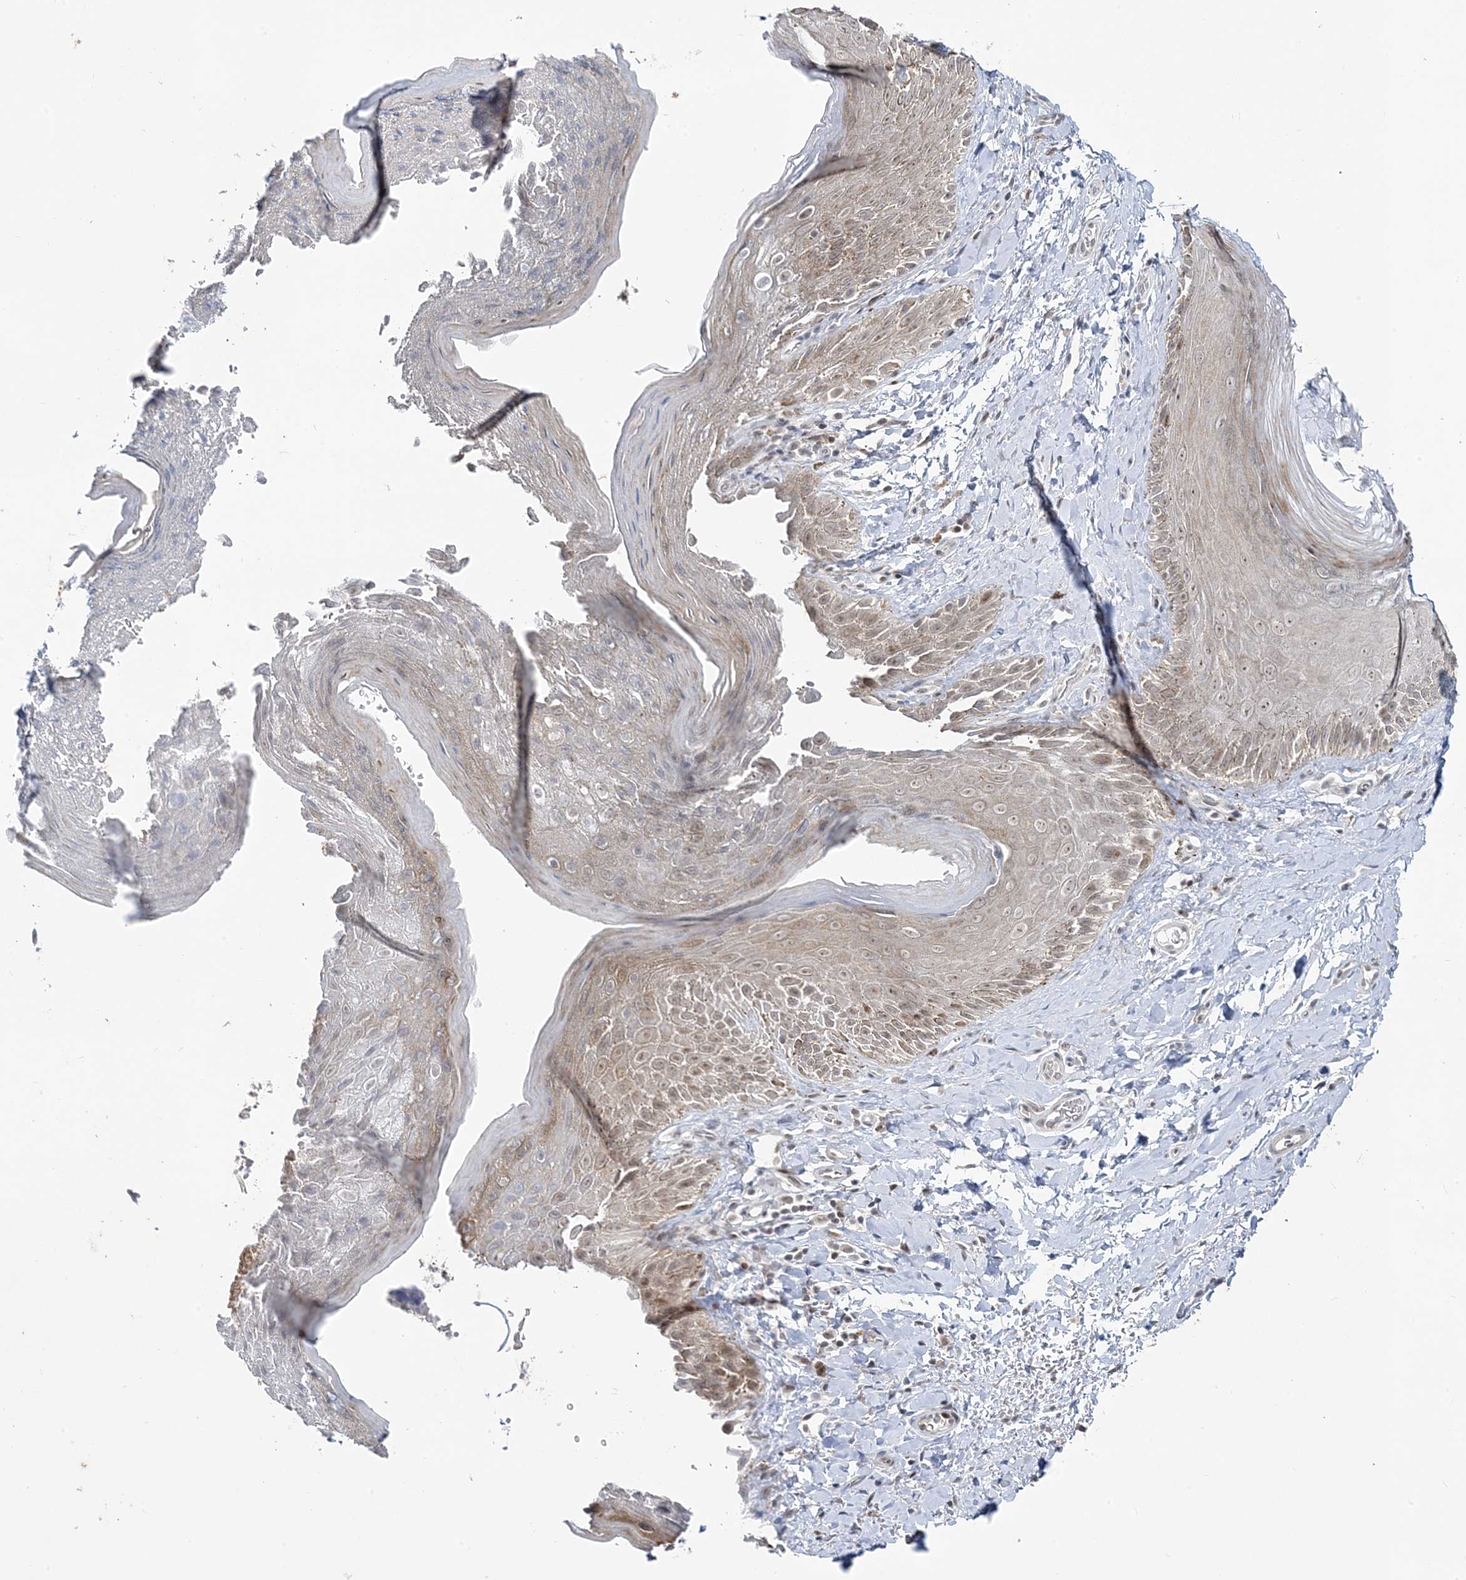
{"staining": {"intensity": "weak", "quantity": "25%-75%", "location": "cytoplasmic/membranous,nuclear"}, "tissue": "skin", "cell_type": "Epidermal cells", "image_type": "normal", "snomed": [{"axis": "morphology", "description": "Normal tissue, NOS"}, {"axis": "topography", "description": "Anal"}], "caption": "Immunohistochemistry (IHC) (DAB (3,3'-diaminobenzidine)) staining of unremarkable human skin demonstrates weak cytoplasmic/membranous,nuclear protein positivity in about 25%-75% of epidermal cells.", "gene": "LEXM", "patient": {"sex": "male", "age": 44}}